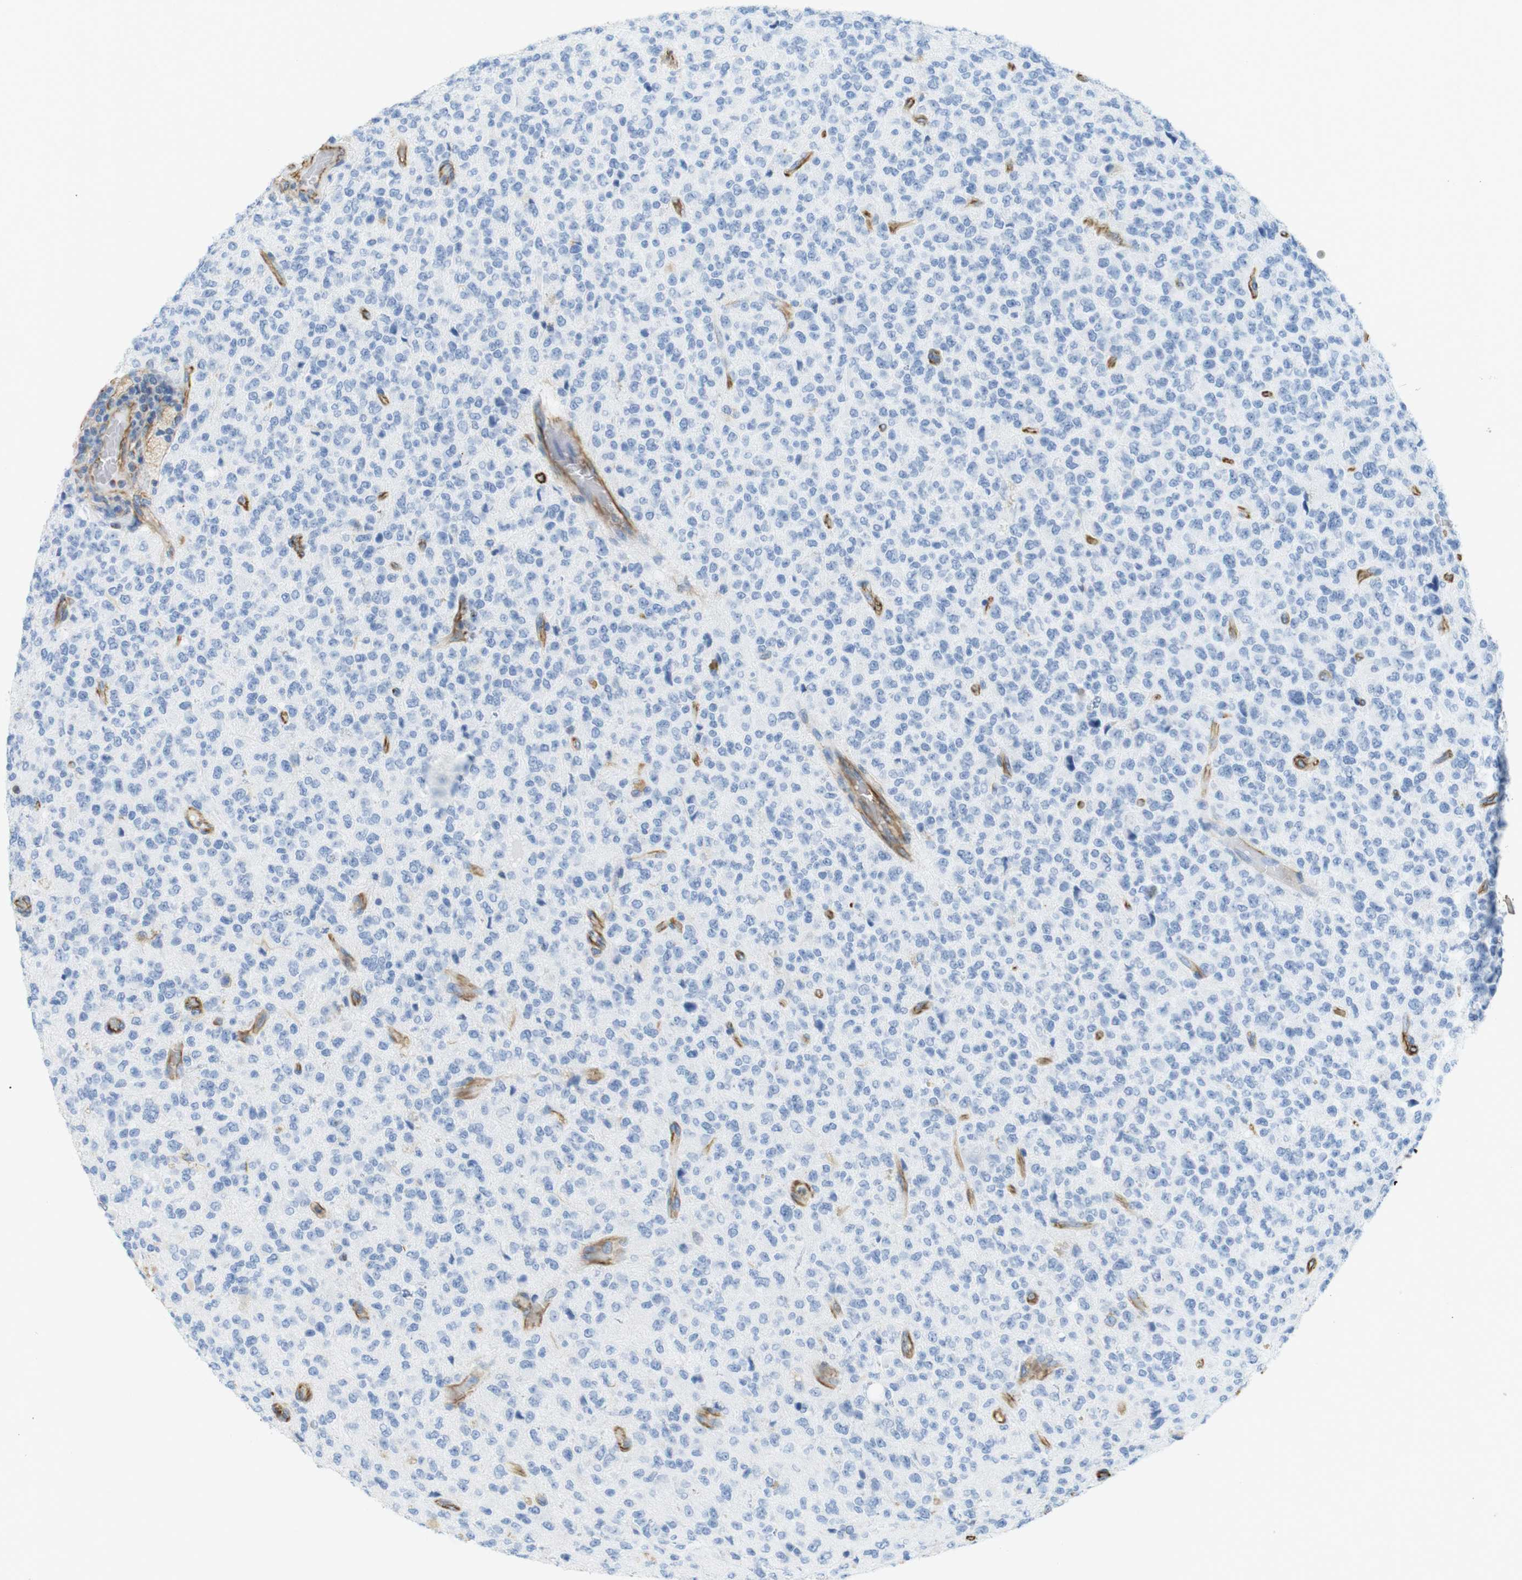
{"staining": {"intensity": "negative", "quantity": "none", "location": "none"}, "tissue": "glioma", "cell_type": "Tumor cells", "image_type": "cancer", "snomed": [{"axis": "morphology", "description": "Glioma, malignant, High grade"}, {"axis": "topography", "description": "pancreas cauda"}], "caption": "A high-resolution histopathology image shows immunohistochemistry staining of glioma, which exhibits no significant staining in tumor cells.", "gene": "MS4A10", "patient": {"sex": "male", "age": 60}}